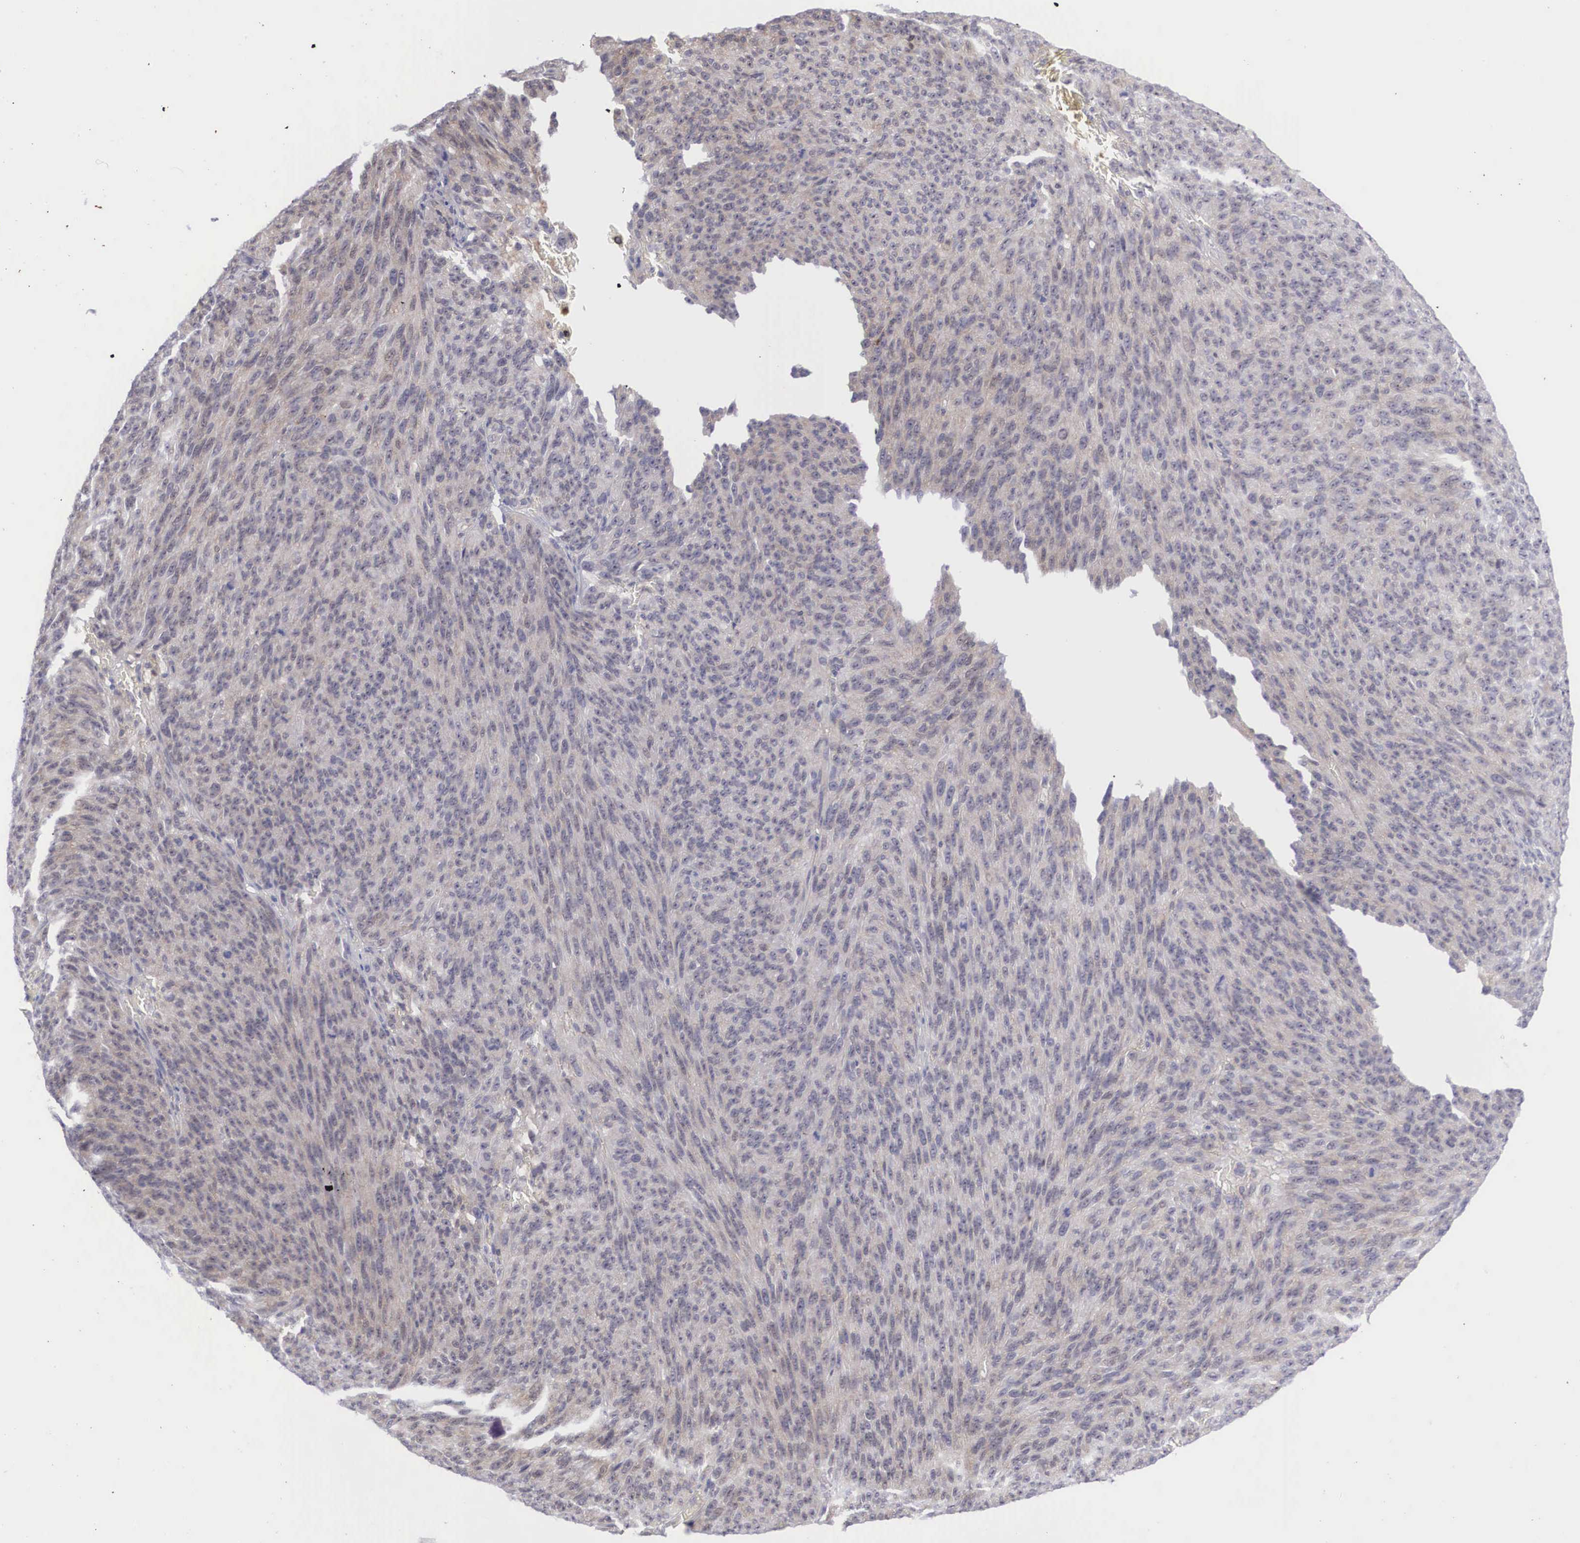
{"staining": {"intensity": "weak", "quantity": ">75%", "location": "cytoplasmic/membranous"}, "tissue": "melanoma", "cell_type": "Tumor cells", "image_type": "cancer", "snomed": [{"axis": "morphology", "description": "Malignant melanoma, NOS"}, {"axis": "topography", "description": "Skin"}], "caption": "Protein expression analysis of human malignant melanoma reveals weak cytoplasmic/membranous positivity in about >75% of tumor cells.", "gene": "RBPJ", "patient": {"sex": "male", "age": 76}}